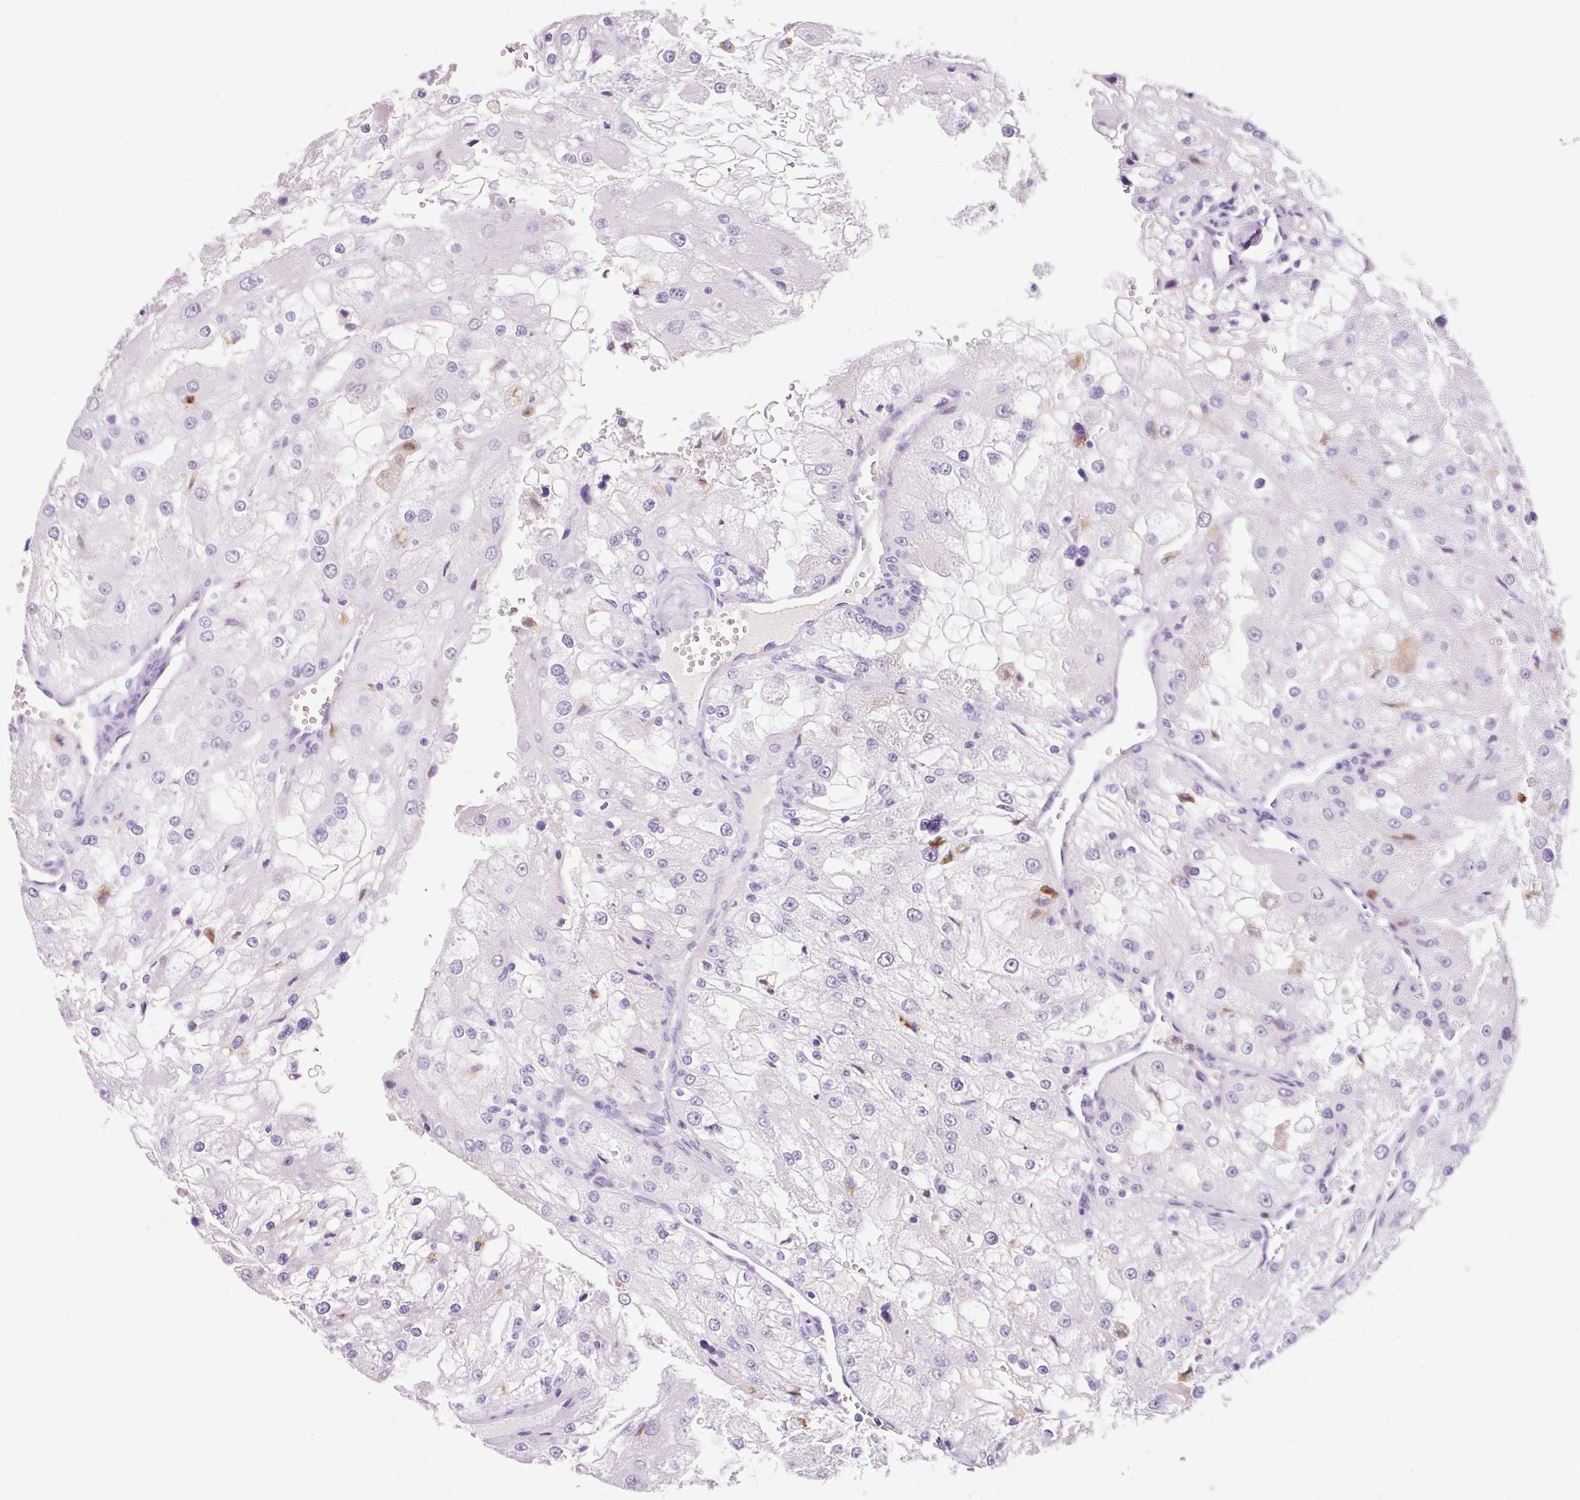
{"staining": {"intensity": "negative", "quantity": "none", "location": "none"}, "tissue": "renal cancer", "cell_type": "Tumor cells", "image_type": "cancer", "snomed": [{"axis": "morphology", "description": "Adenocarcinoma, NOS"}, {"axis": "topography", "description": "Kidney"}], "caption": "Tumor cells show no significant positivity in renal cancer.", "gene": "TMEM150C", "patient": {"sex": "female", "age": 74}}